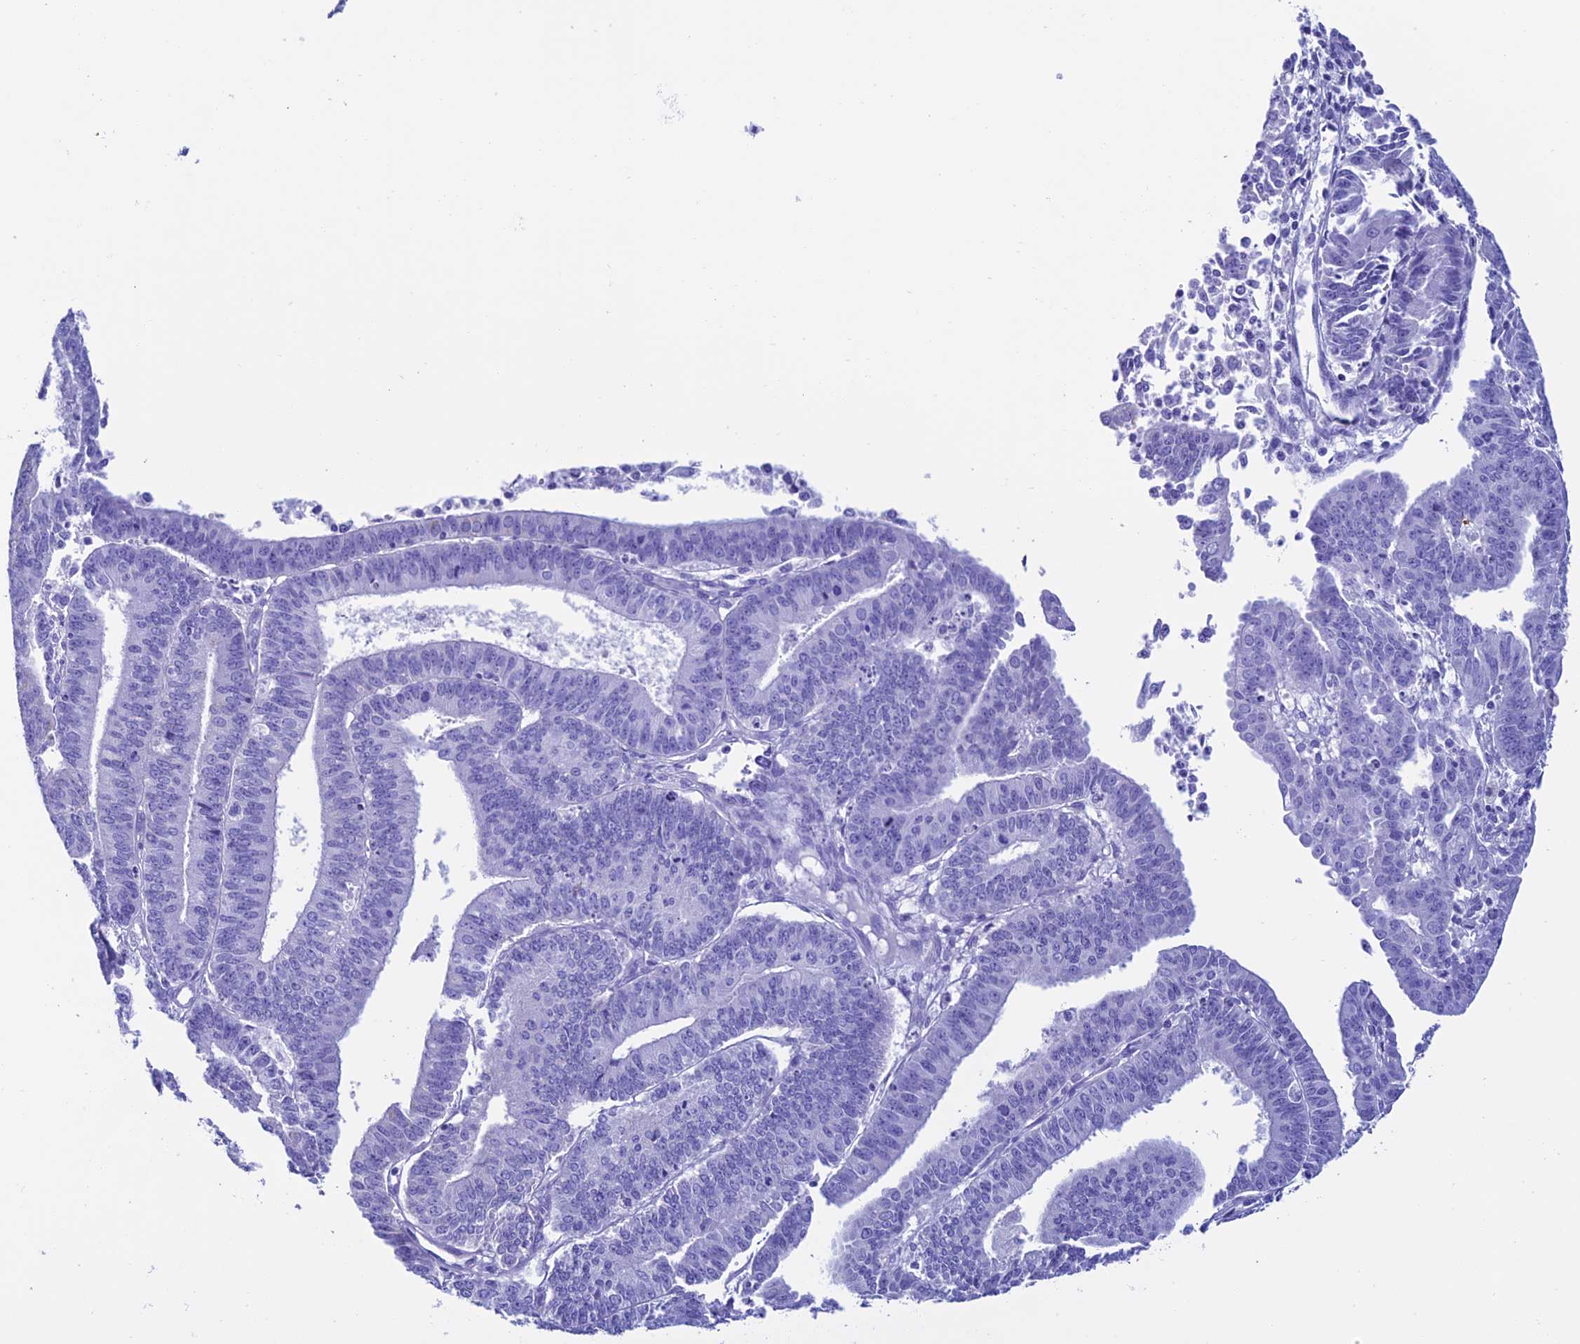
{"staining": {"intensity": "negative", "quantity": "none", "location": "none"}, "tissue": "endometrial cancer", "cell_type": "Tumor cells", "image_type": "cancer", "snomed": [{"axis": "morphology", "description": "Adenocarcinoma, NOS"}, {"axis": "topography", "description": "Endometrium"}], "caption": "Tumor cells are negative for brown protein staining in endometrial adenocarcinoma.", "gene": "NXPE4", "patient": {"sex": "female", "age": 73}}